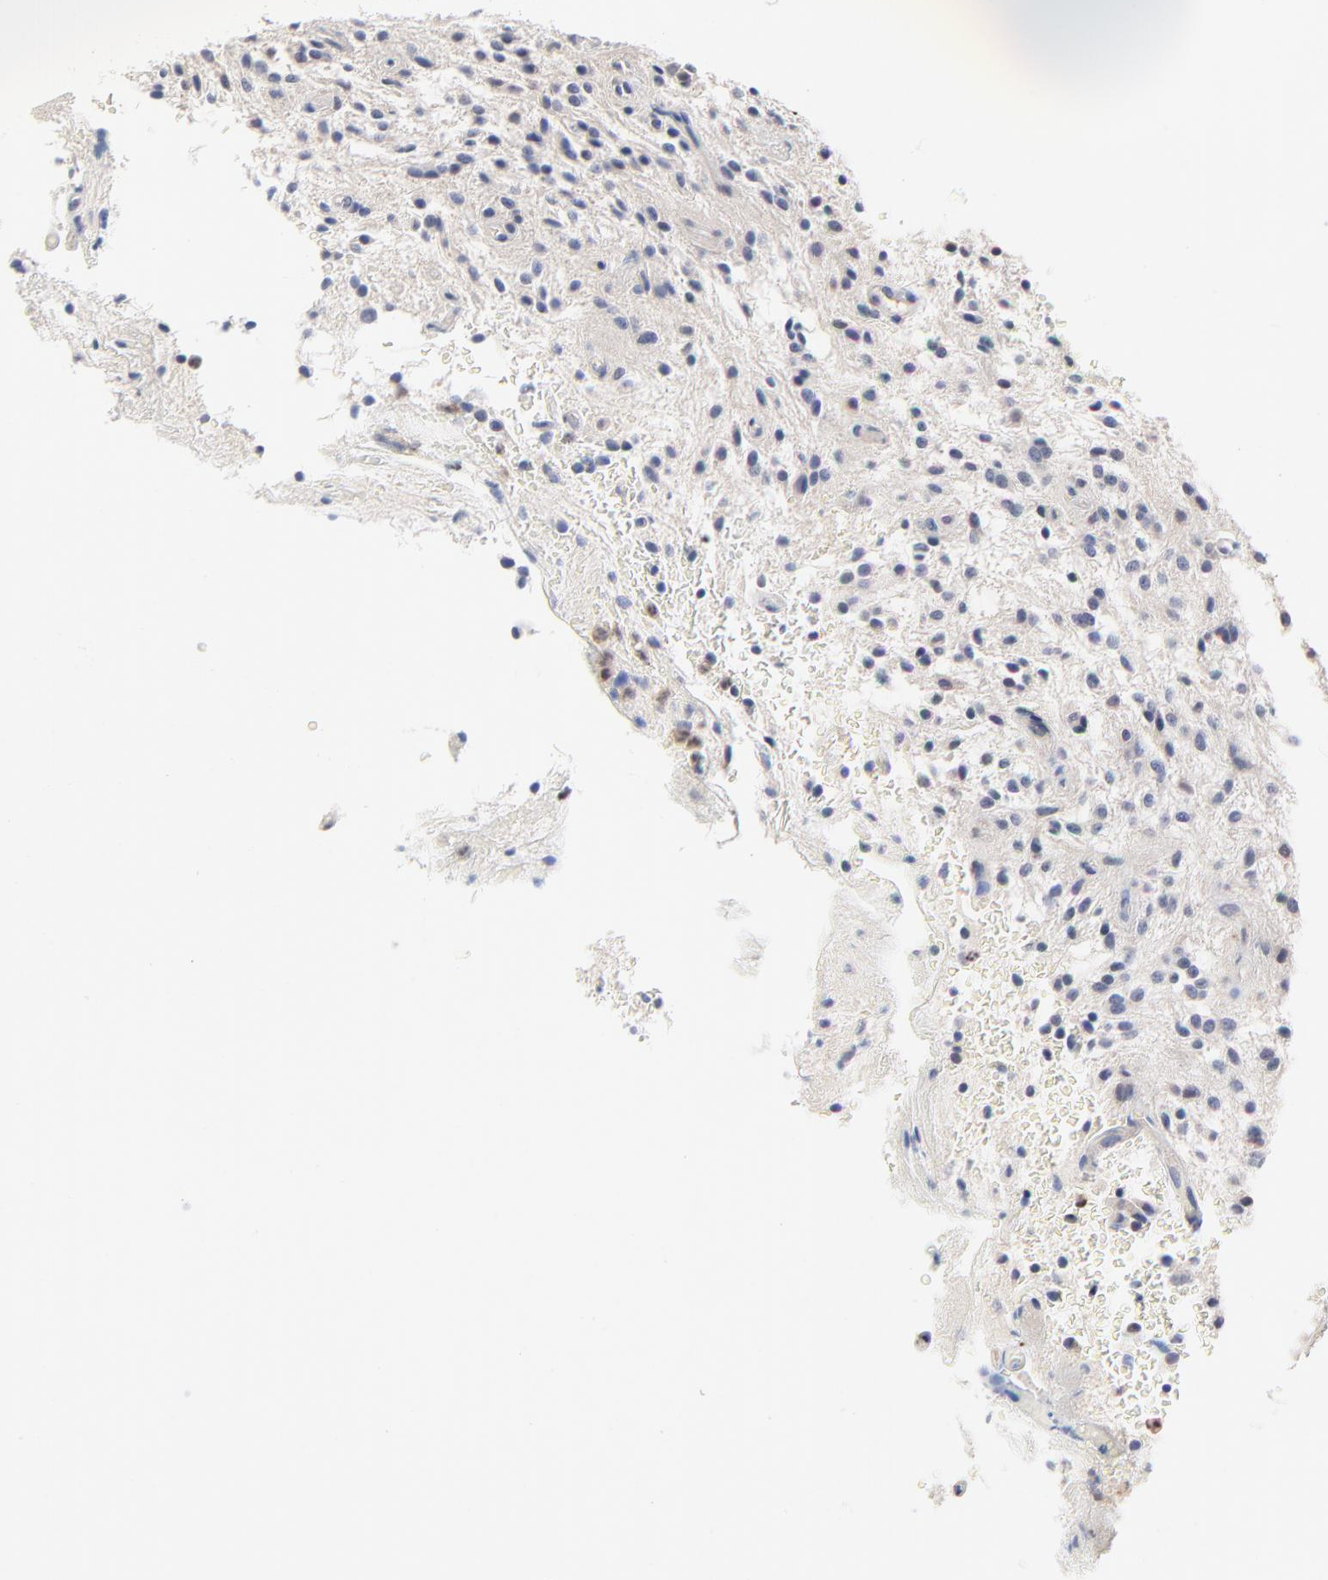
{"staining": {"intensity": "negative", "quantity": "none", "location": "none"}, "tissue": "glioma", "cell_type": "Tumor cells", "image_type": "cancer", "snomed": [{"axis": "morphology", "description": "Glioma, malignant, NOS"}, {"axis": "topography", "description": "Cerebellum"}], "caption": "DAB (3,3'-diaminobenzidine) immunohistochemical staining of glioma reveals no significant positivity in tumor cells.", "gene": "AADAC", "patient": {"sex": "female", "age": 10}}